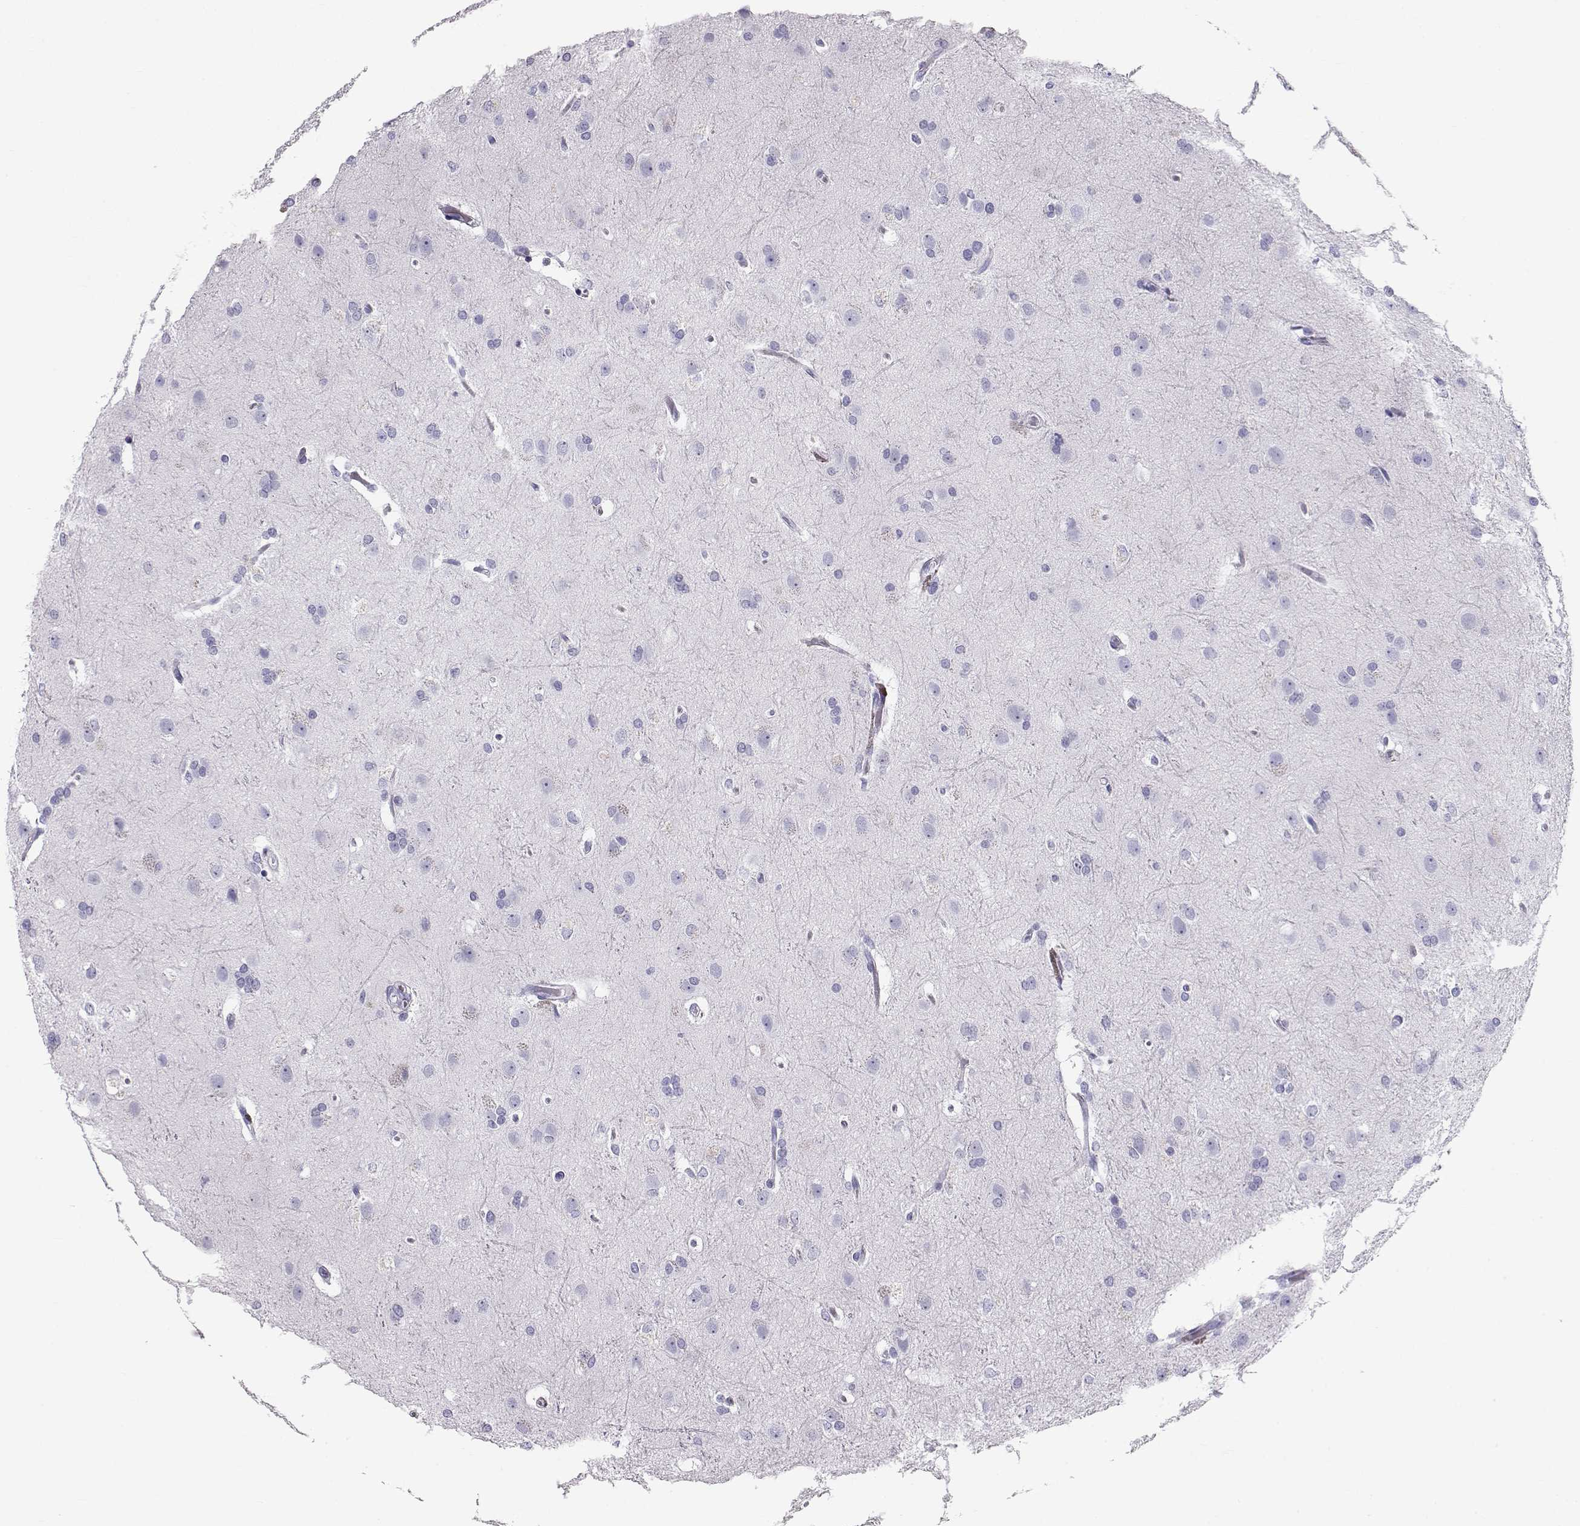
{"staining": {"intensity": "negative", "quantity": "none", "location": "none"}, "tissue": "glioma", "cell_type": "Tumor cells", "image_type": "cancer", "snomed": [{"axis": "morphology", "description": "Glioma, malignant, High grade"}, {"axis": "topography", "description": "Brain"}], "caption": "The immunohistochemistry (IHC) photomicrograph has no significant expression in tumor cells of glioma tissue.", "gene": "RD3", "patient": {"sex": "male", "age": 68}}